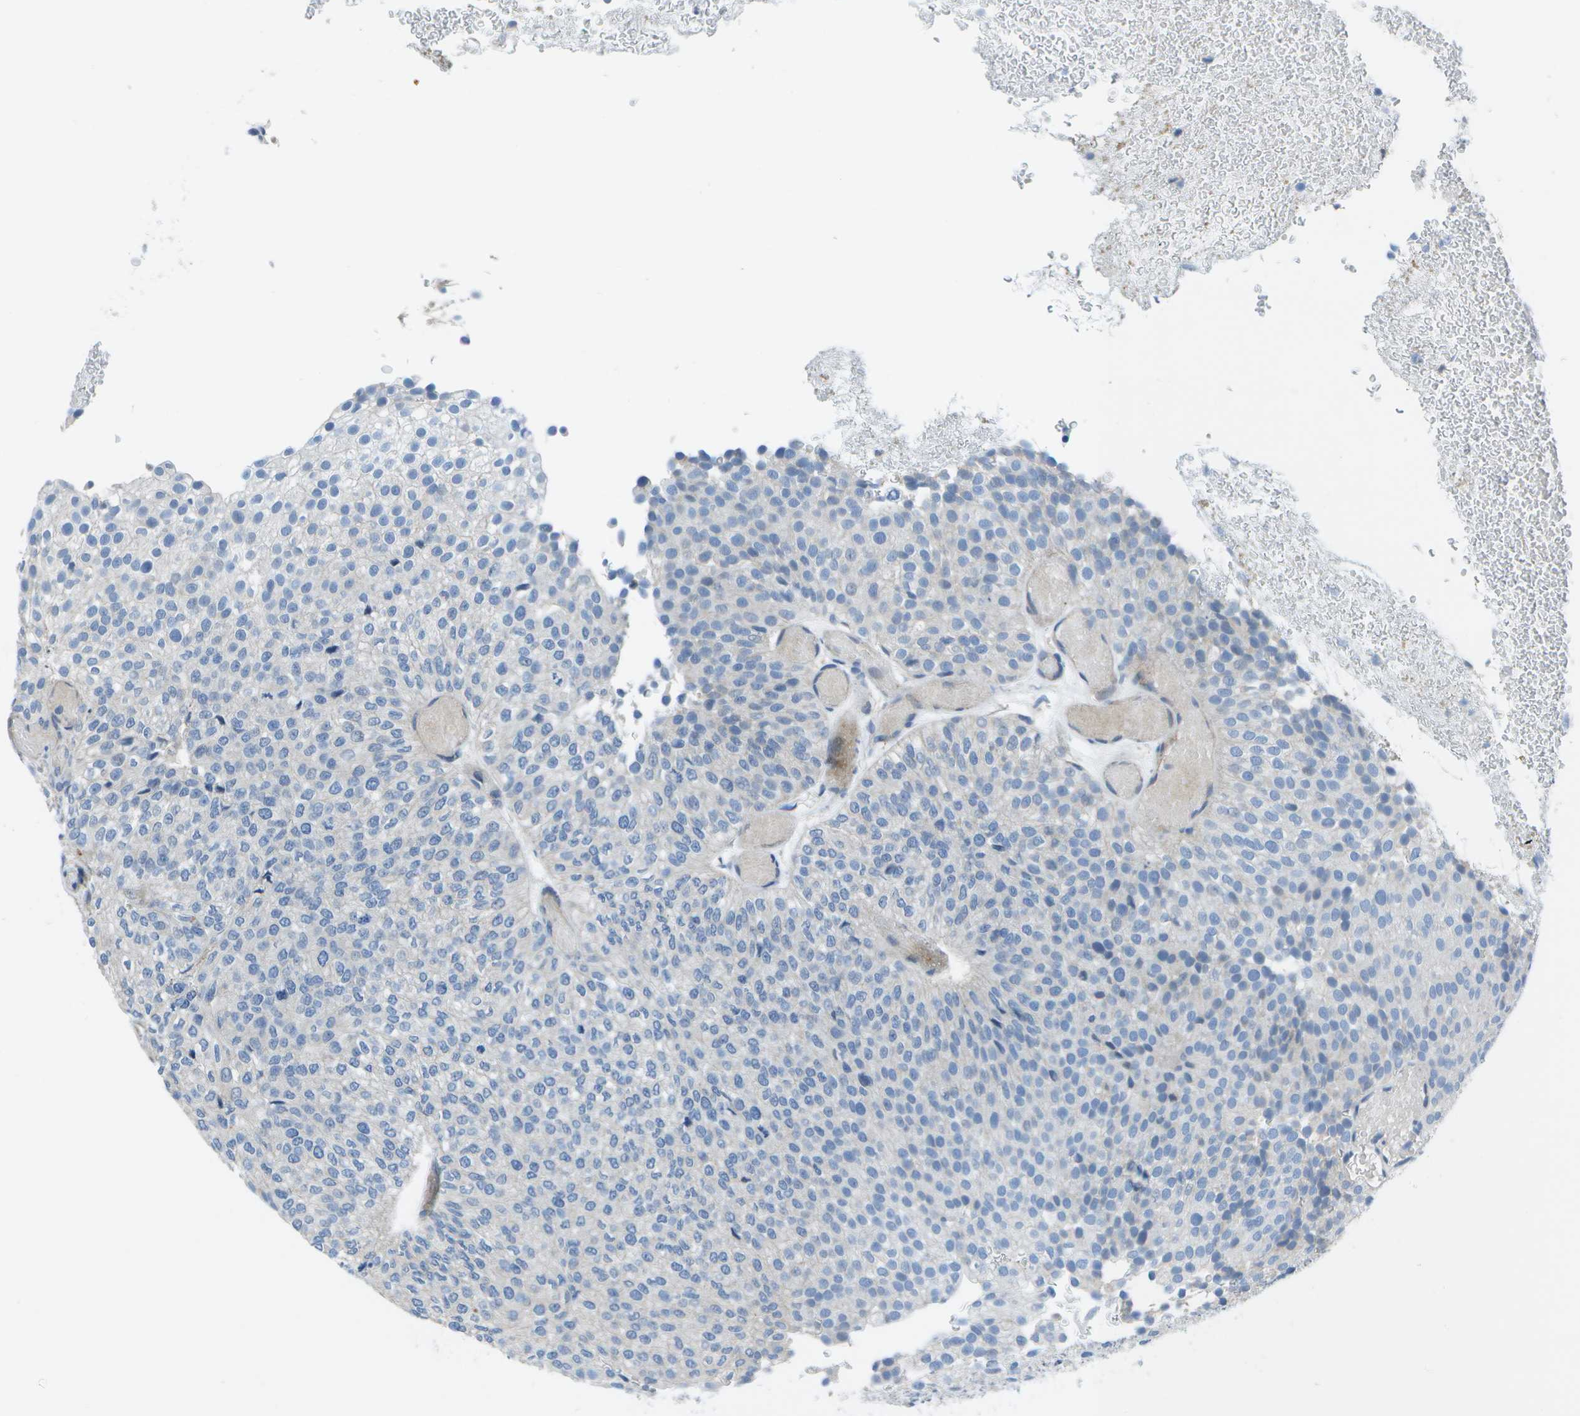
{"staining": {"intensity": "weak", "quantity": "<25%", "location": "cytoplasmic/membranous"}, "tissue": "urothelial cancer", "cell_type": "Tumor cells", "image_type": "cancer", "snomed": [{"axis": "morphology", "description": "Urothelial carcinoma, Low grade"}, {"axis": "topography", "description": "Urinary bladder"}], "caption": "Immunohistochemistry micrograph of human low-grade urothelial carcinoma stained for a protein (brown), which reveals no positivity in tumor cells.", "gene": "DCT", "patient": {"sex": "male", "age": 78}}